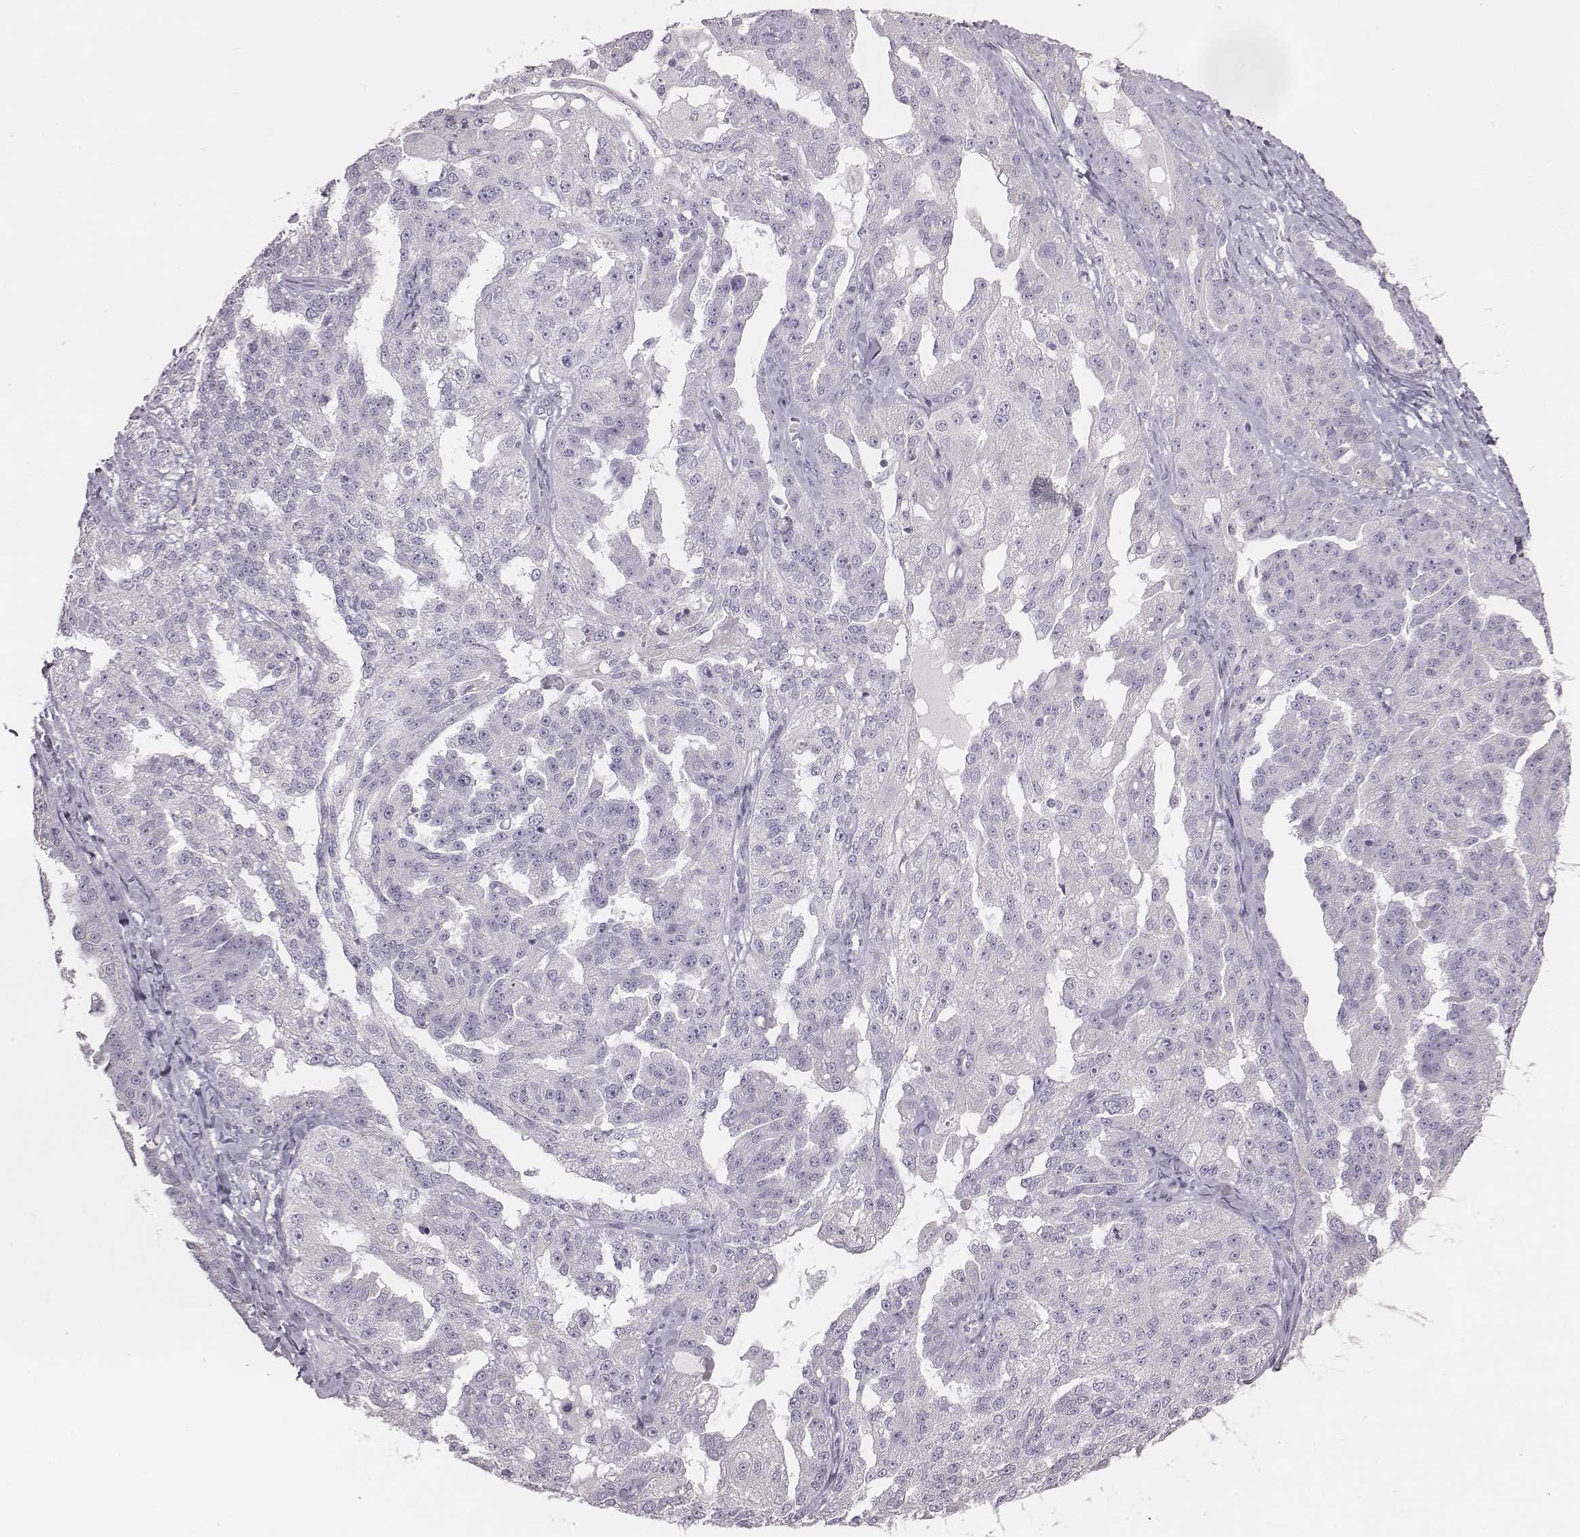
{"staining": {"intensity": "negative", "quantity": "none", "location": "none"}, "tissue": "ovarian cancer", "cell_type": "Tumor cells", "image_type": "cancer", "snomed": [{"axis": "morphology", "description": "Cystadenocarcinoma, serous, NOS"}, {"axis": "topography", "description": "Ovary"}], "caption": "DAB immunohistochemical staining of ovarian serous cystadenocarcinoma exhibits no significant expression in tumor cells.", "gene": "C6orf58", "patient": {"sex": "female", "age": 58}}